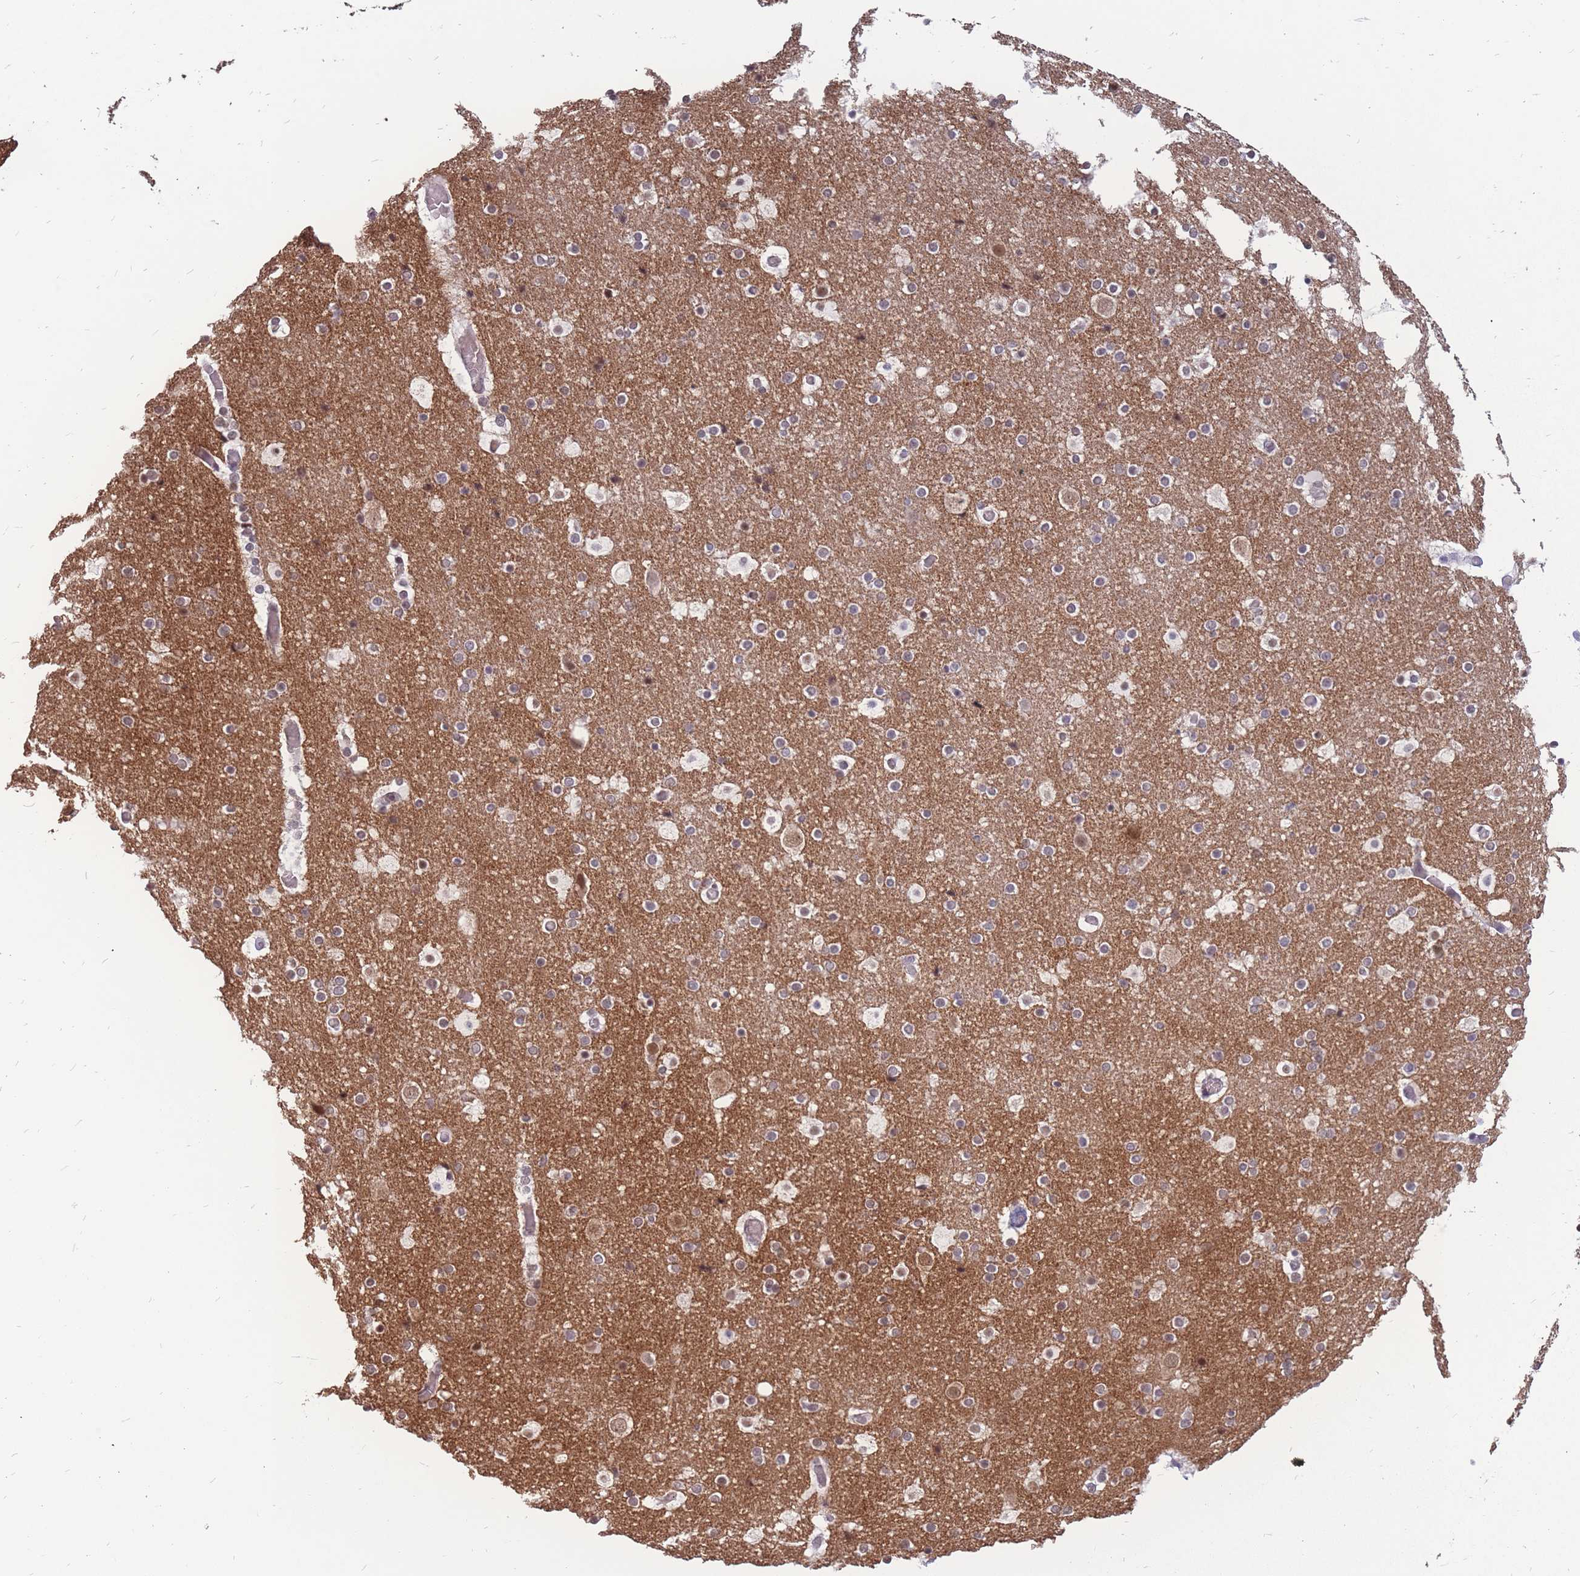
{"staining": {"intensity": "negative", "quantity": "none", "location": "none"}, "tissue": "cerebral cortex", "cell_type": "Endothelial cells", "image_type": "normal", "snomed": [{"axis": "morphology", "description": "Normal tissue, NOS"}, {"axis": "topography", "description": "Cerebral cortex"}], "caption": "This is an immunohistochemistry photomicrograph of normal cerebral cortex. There is no expression in endothelial cells.", "gene": "ADD2", "patient": {"sex": "male", "age": 57}}